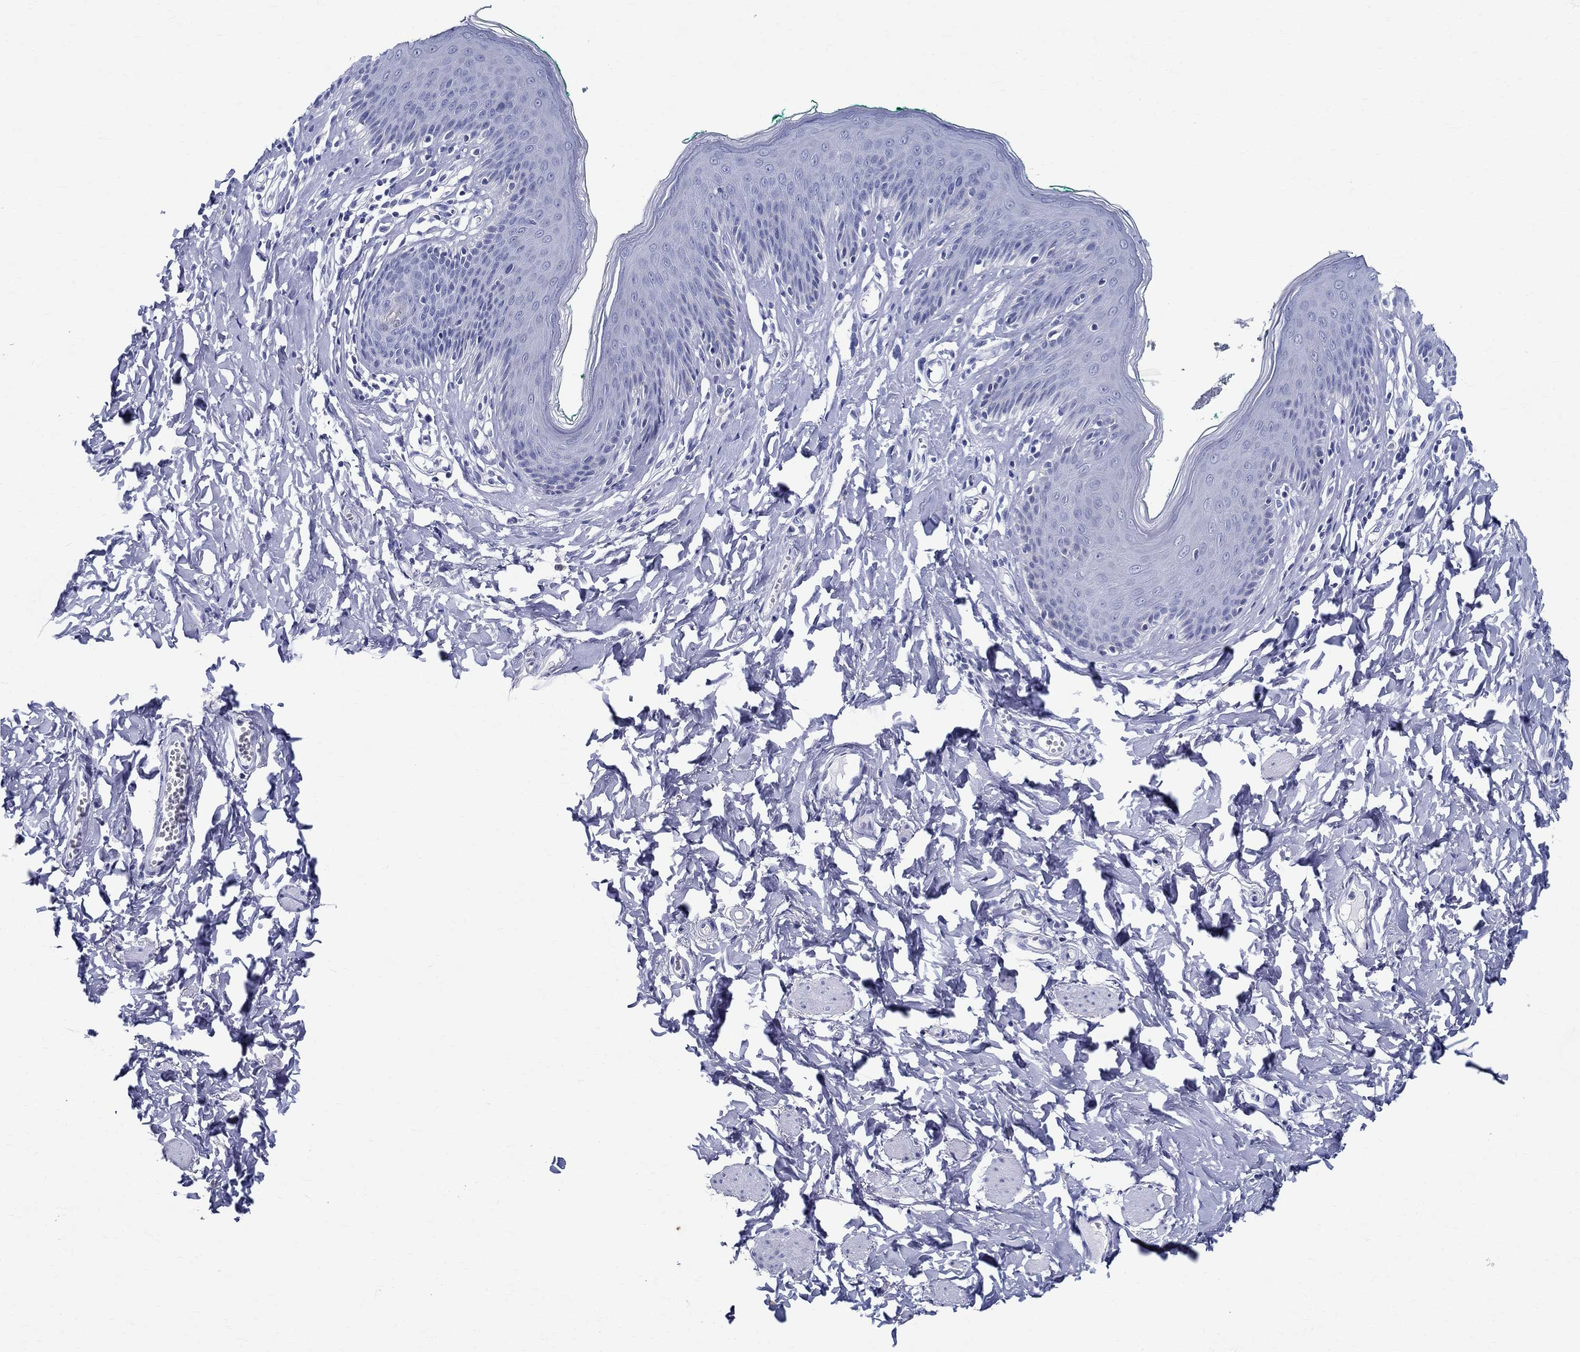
{"staining": {"intensity": "negative", "quantity": "none", "location": "none"}, "tissue": "skin", "cell_type": "Epidermal cells", "image_type": "normal", "snomed": [{"axis": "morphology", "description": "Normal tissue, NOS"}, {"axis": "topography", "description": "Vulva"}], "caption": "Immunohistochemistry of normal skin demonstrates no staining in epidermal cells. Nuclei are stained in blue.", "gene": "BSPRY", "patient": {"sex": "female", "age": 66}}